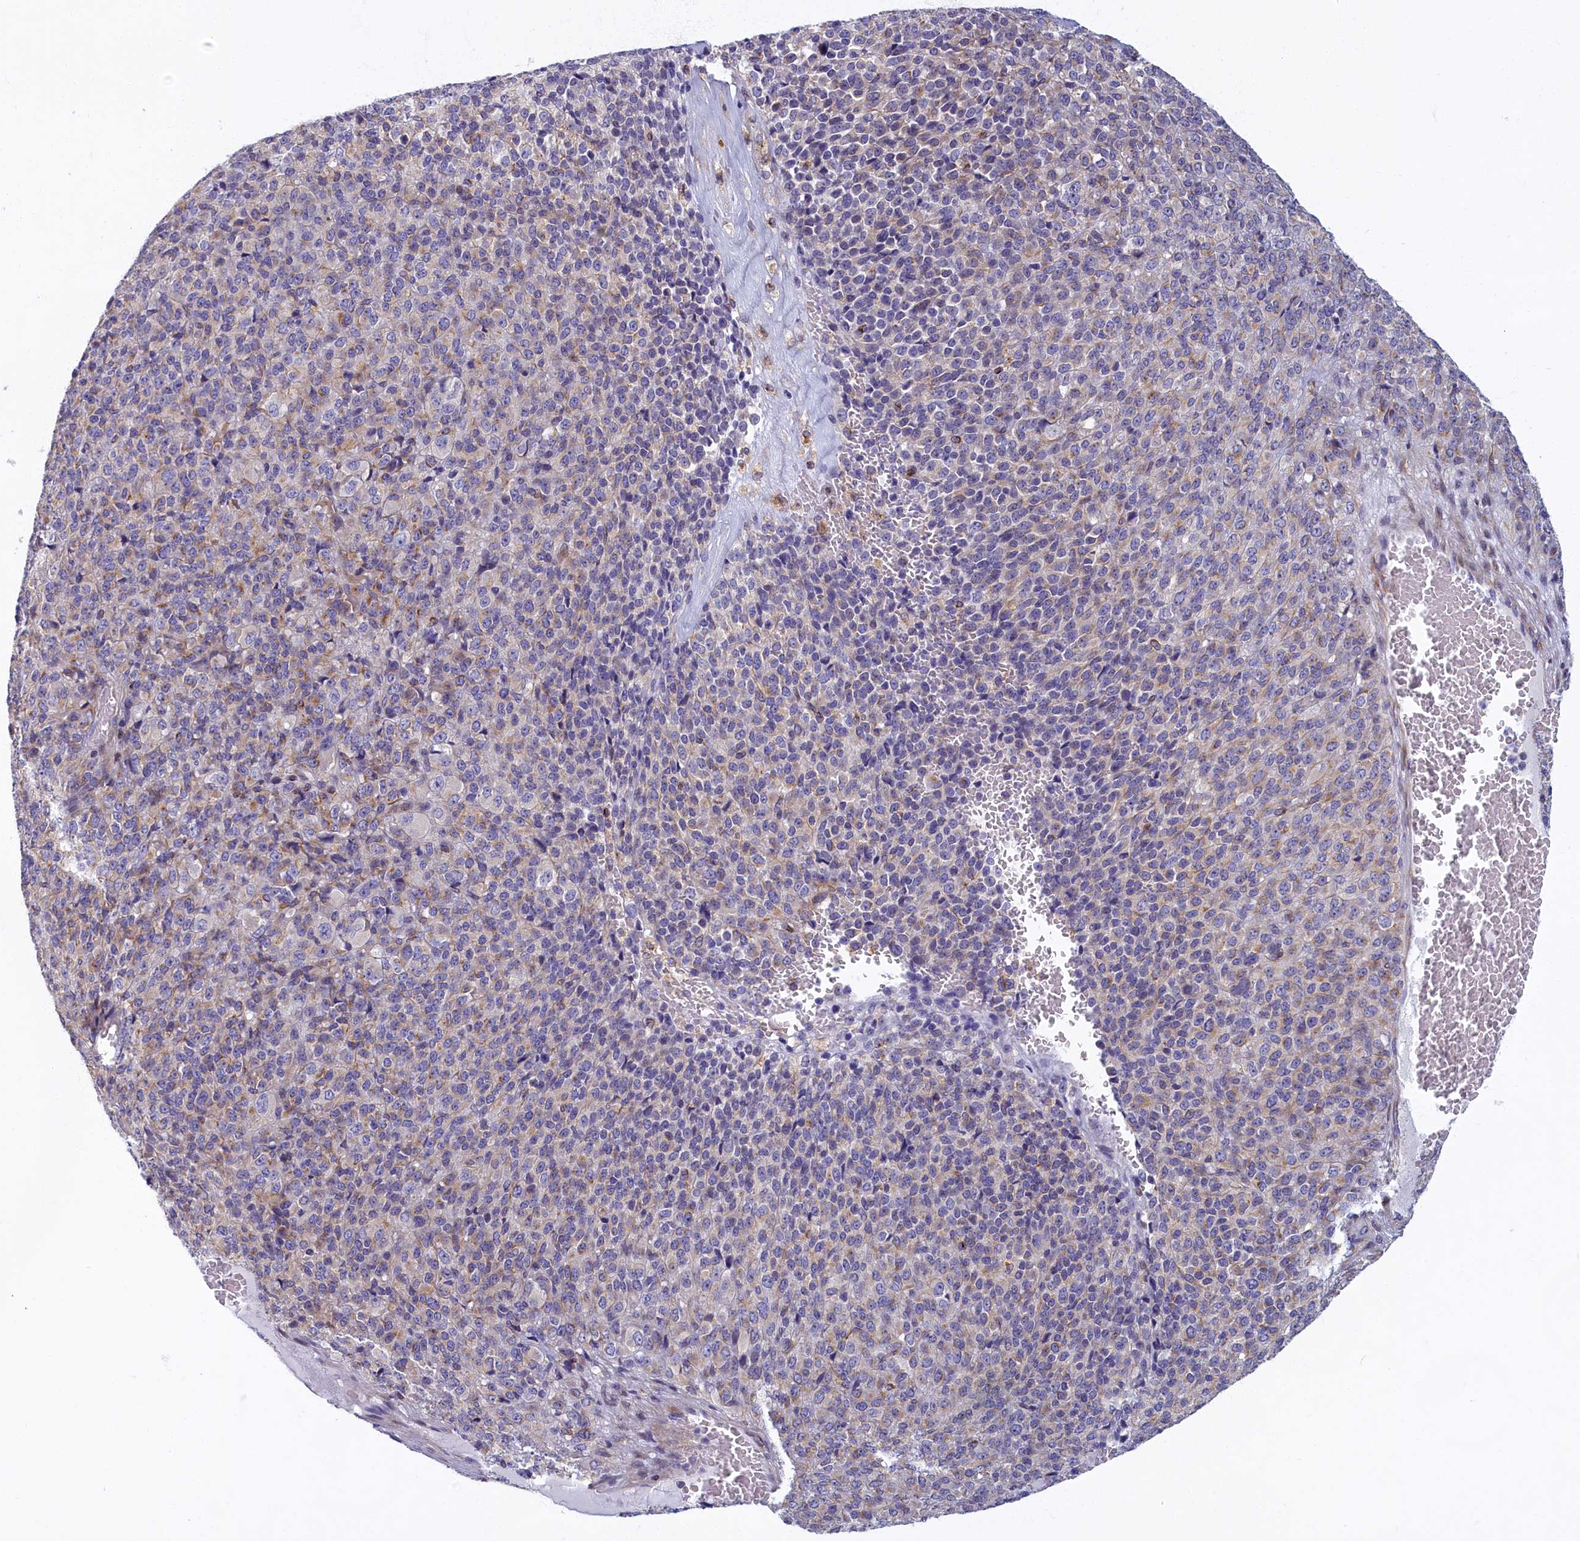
{"staining": {"intensity": "weak", "quantity": "<25%", "location": "cytoplasmic/membranous"}, "tissue": "melanoma", "cell_type": "Tumor cells", "image_type": "cancer", "snomed": [{"axis": "morphology", "description": "Malignant melanoma, Metastatic site"}, {"axis": "topography", "description": "Brain"}], "caption": "A high-resolution image shows immunohistochemistry (IHC) staining of malignant melanoma (metastatic site), which exhibits no significant positivity in tumor cells.", "gene": "NOL10", "patient": {"sex": "female", "age": 56}}